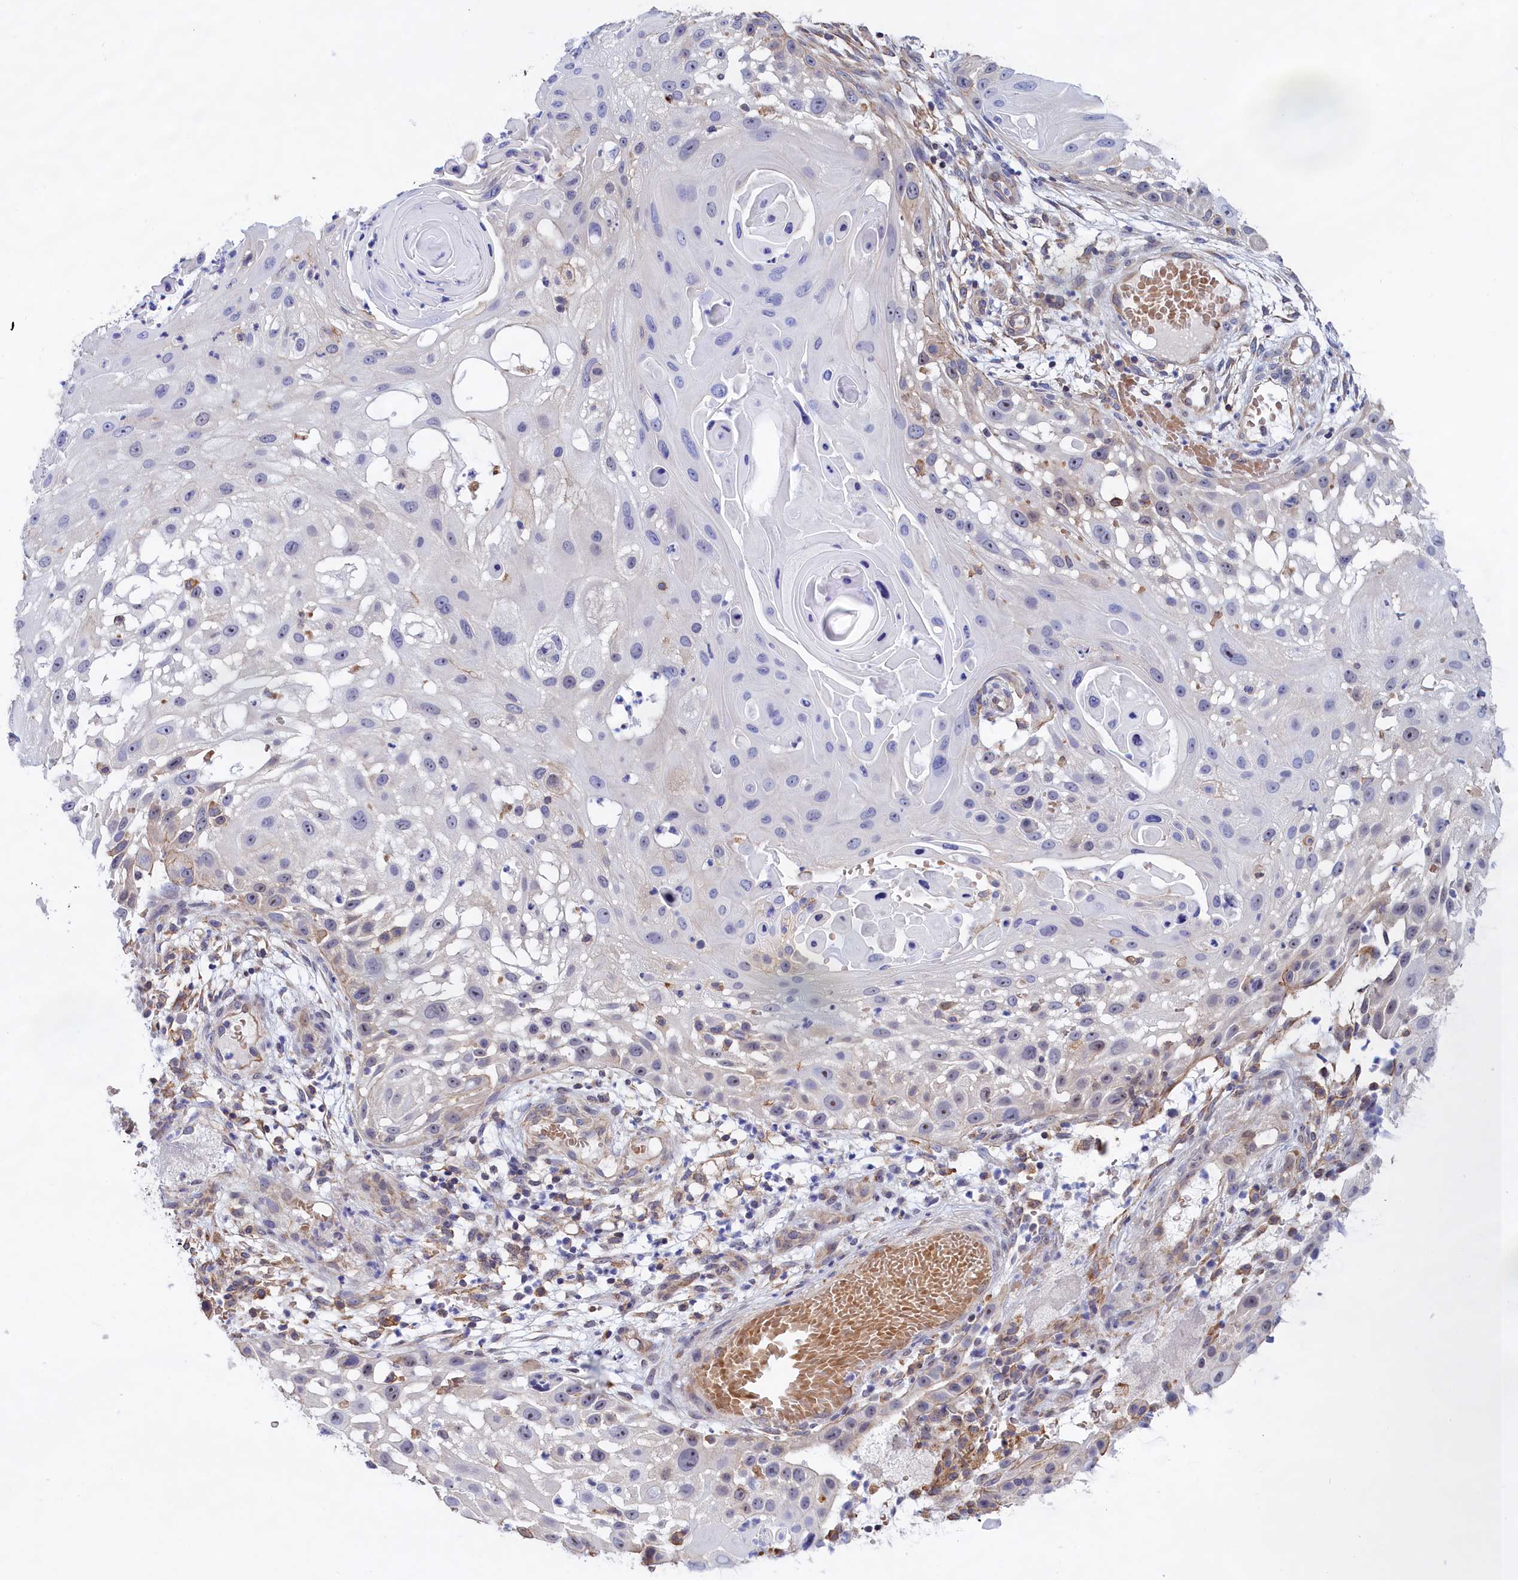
{"staining": {"intensity": "negative", "quantity": "none", "location": "none"}, "tissue": "skin cancer", "cell_type": "Tumor cells", "image_type": "cancer", "snomed": [{"axis": "morphology", "description": "Squamous cell carcinoma, NOS"}, {"axis": "topography", "description": "Skin"}], "caption": "Immunohistochemistry image of squamous cell carcinoma (skin) stained for a protein (brown), which demonstrates no expression in tumor cells. Nuclei are stained in blue.", "gene": "ABCC12", "patient": {"sex": "female", "age": 44}}